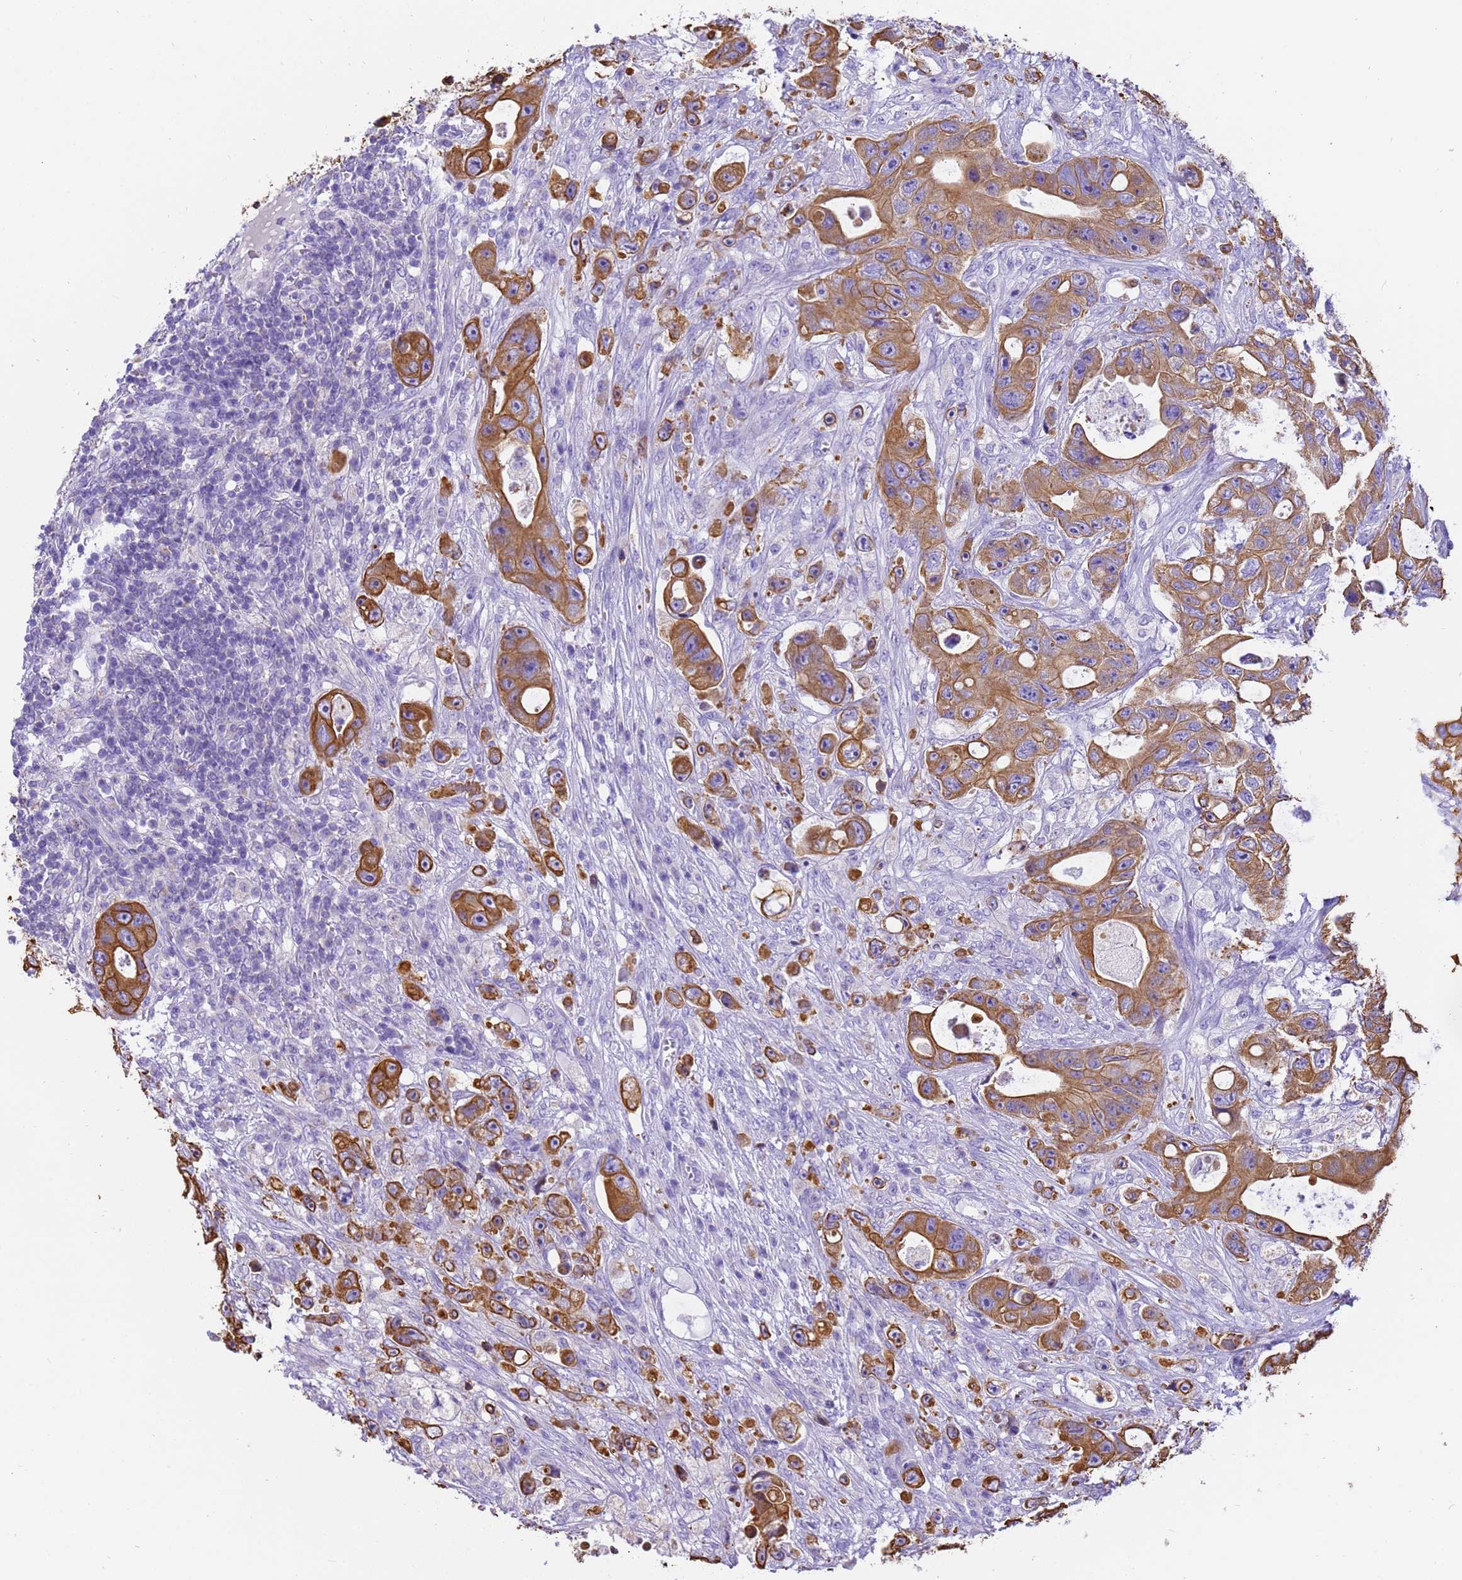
{"staining": {"intensity": "moderate", "quantity": ">75%", "location": "cytoplasmic/membranous"}, "tissue": "colorectal cancer", "cell_type": "Tumor cells", "image_type": "cancer", "snomed": [{"axis": "morphology", "description": "Adenocarcinoma, NOS"}, {"axis": "topography", "description": "Colon"}], "caption": "Immunohistochemical staining of human colorectal cancer (adenocarcinoma) displays moderate cytoplasmic/membranous protein staining in about >75% of tumor cells.", "gene": "PIEZO2", "patient": {"sex": "female", "age": 46}}